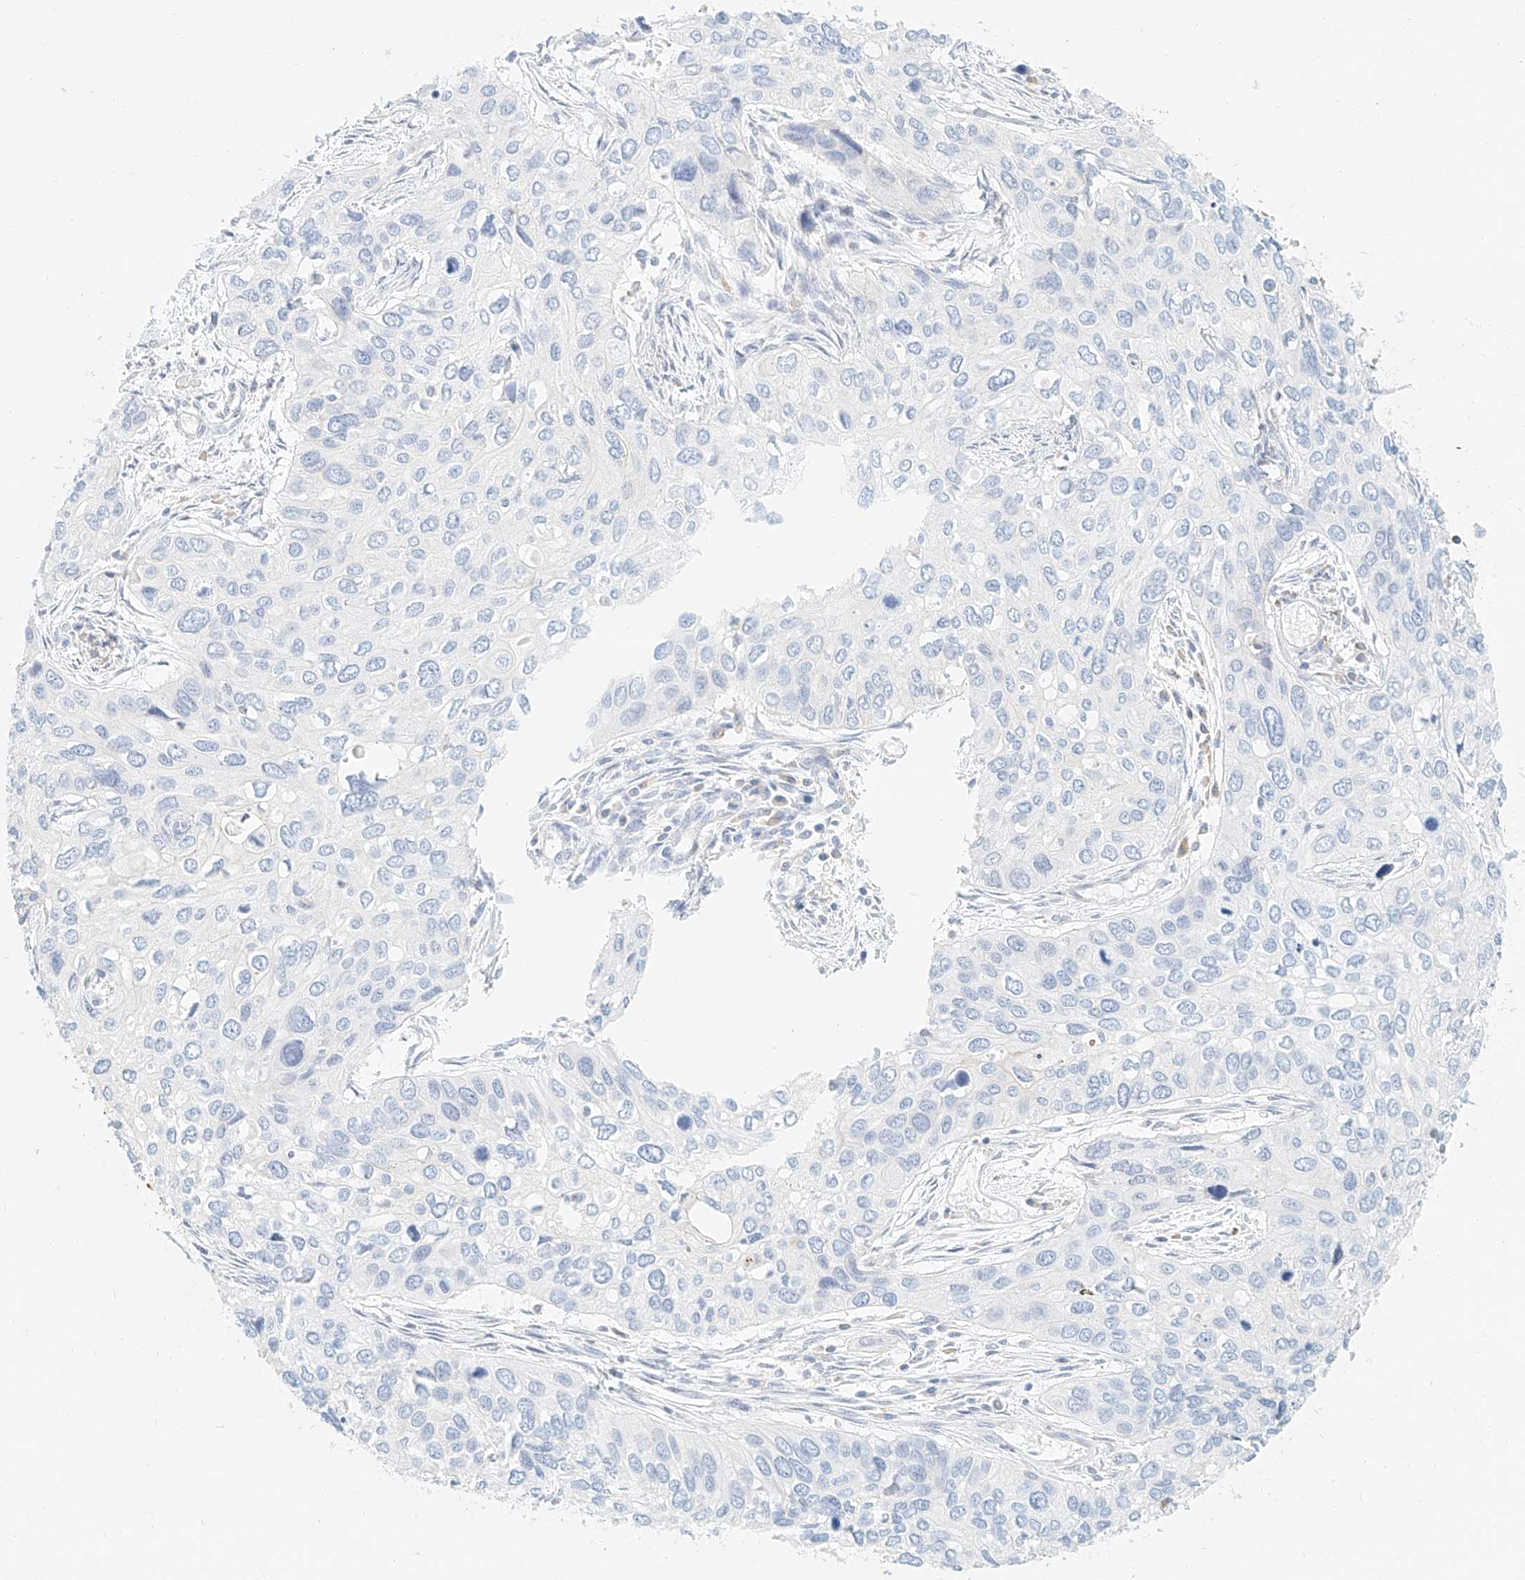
{"staining": {"intensity": "negative", "quantity": "none", "location": "none"}, "tissue": "cervical cancer", "cell_type": "Tumor cells", "image_type": "cancer", "snomed": [{"axis": "morphology", "description": "Squamous cell carcinoma, NOS"}, {"axis": "topography", "description": "Cervix"}], "caption": "DAB (3,3'-diaminobenzidine) immunohistochemical staining of human cervical cancer (squamous cell carcinoma) demonstrates no significant positivity in tumor cells. (Immunohistochemistry, brightfield microscopy, high magnification).", "gene": "DHRS7", "patient": {"sex": "female", "age": 55}}